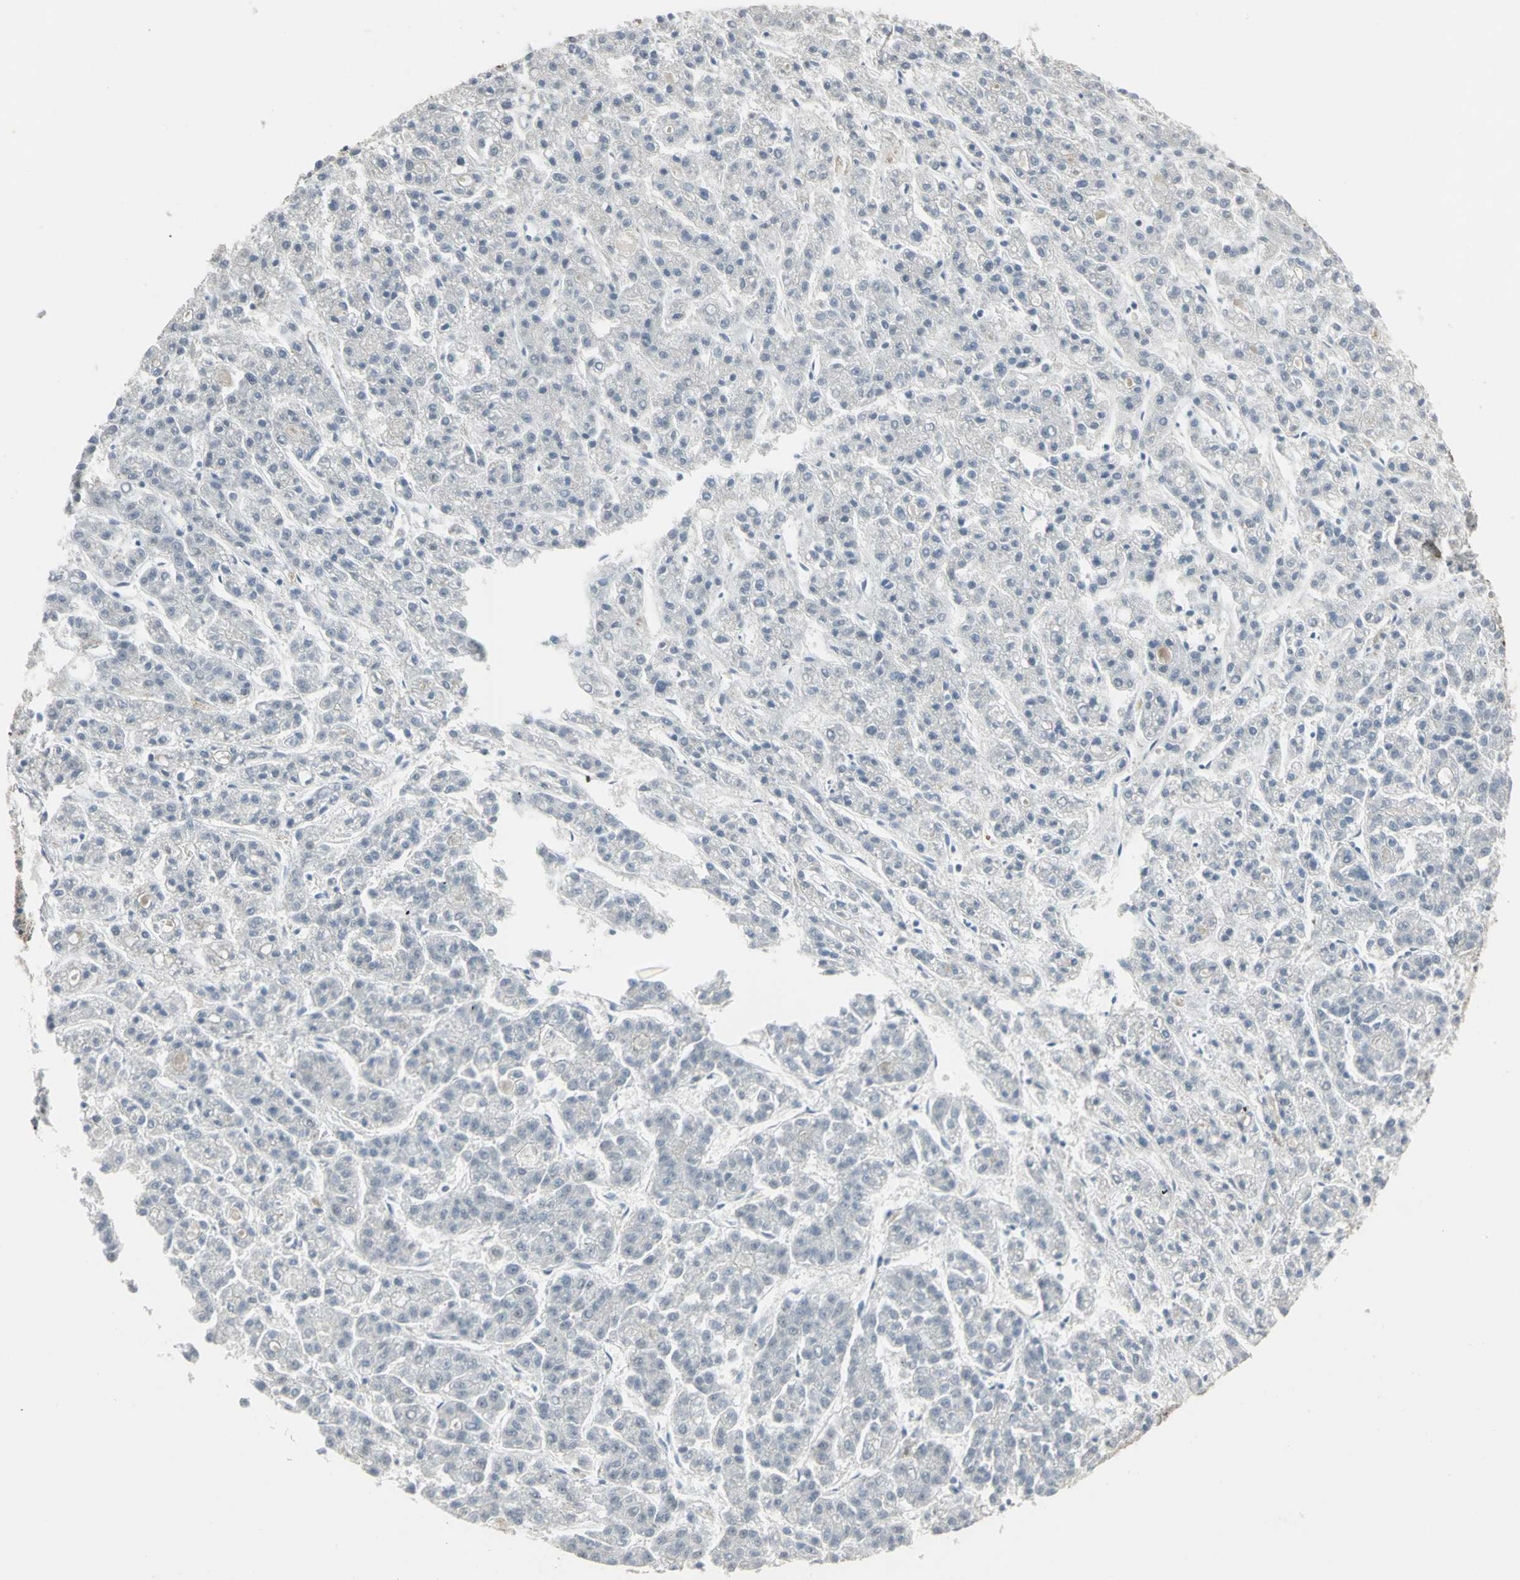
{"staining": {"intensity": "negative", "quantity": "none", "location": "none"}, "tissue": "liver cancer", "cell_type": "Tumor cells", "image_type": "cancer", "snomed": [{"axis": "morphology", "description": "Carcinoma, Hepatocellular, NOS"}, {"axis": "topography", "description": "Liver"}], "caption": "Liver cancer was stained to show a protein in brown. There is no significant expression in tumor cells.", "gene": "CCNT1", "patient": {"sex": "male", "age": 70}}